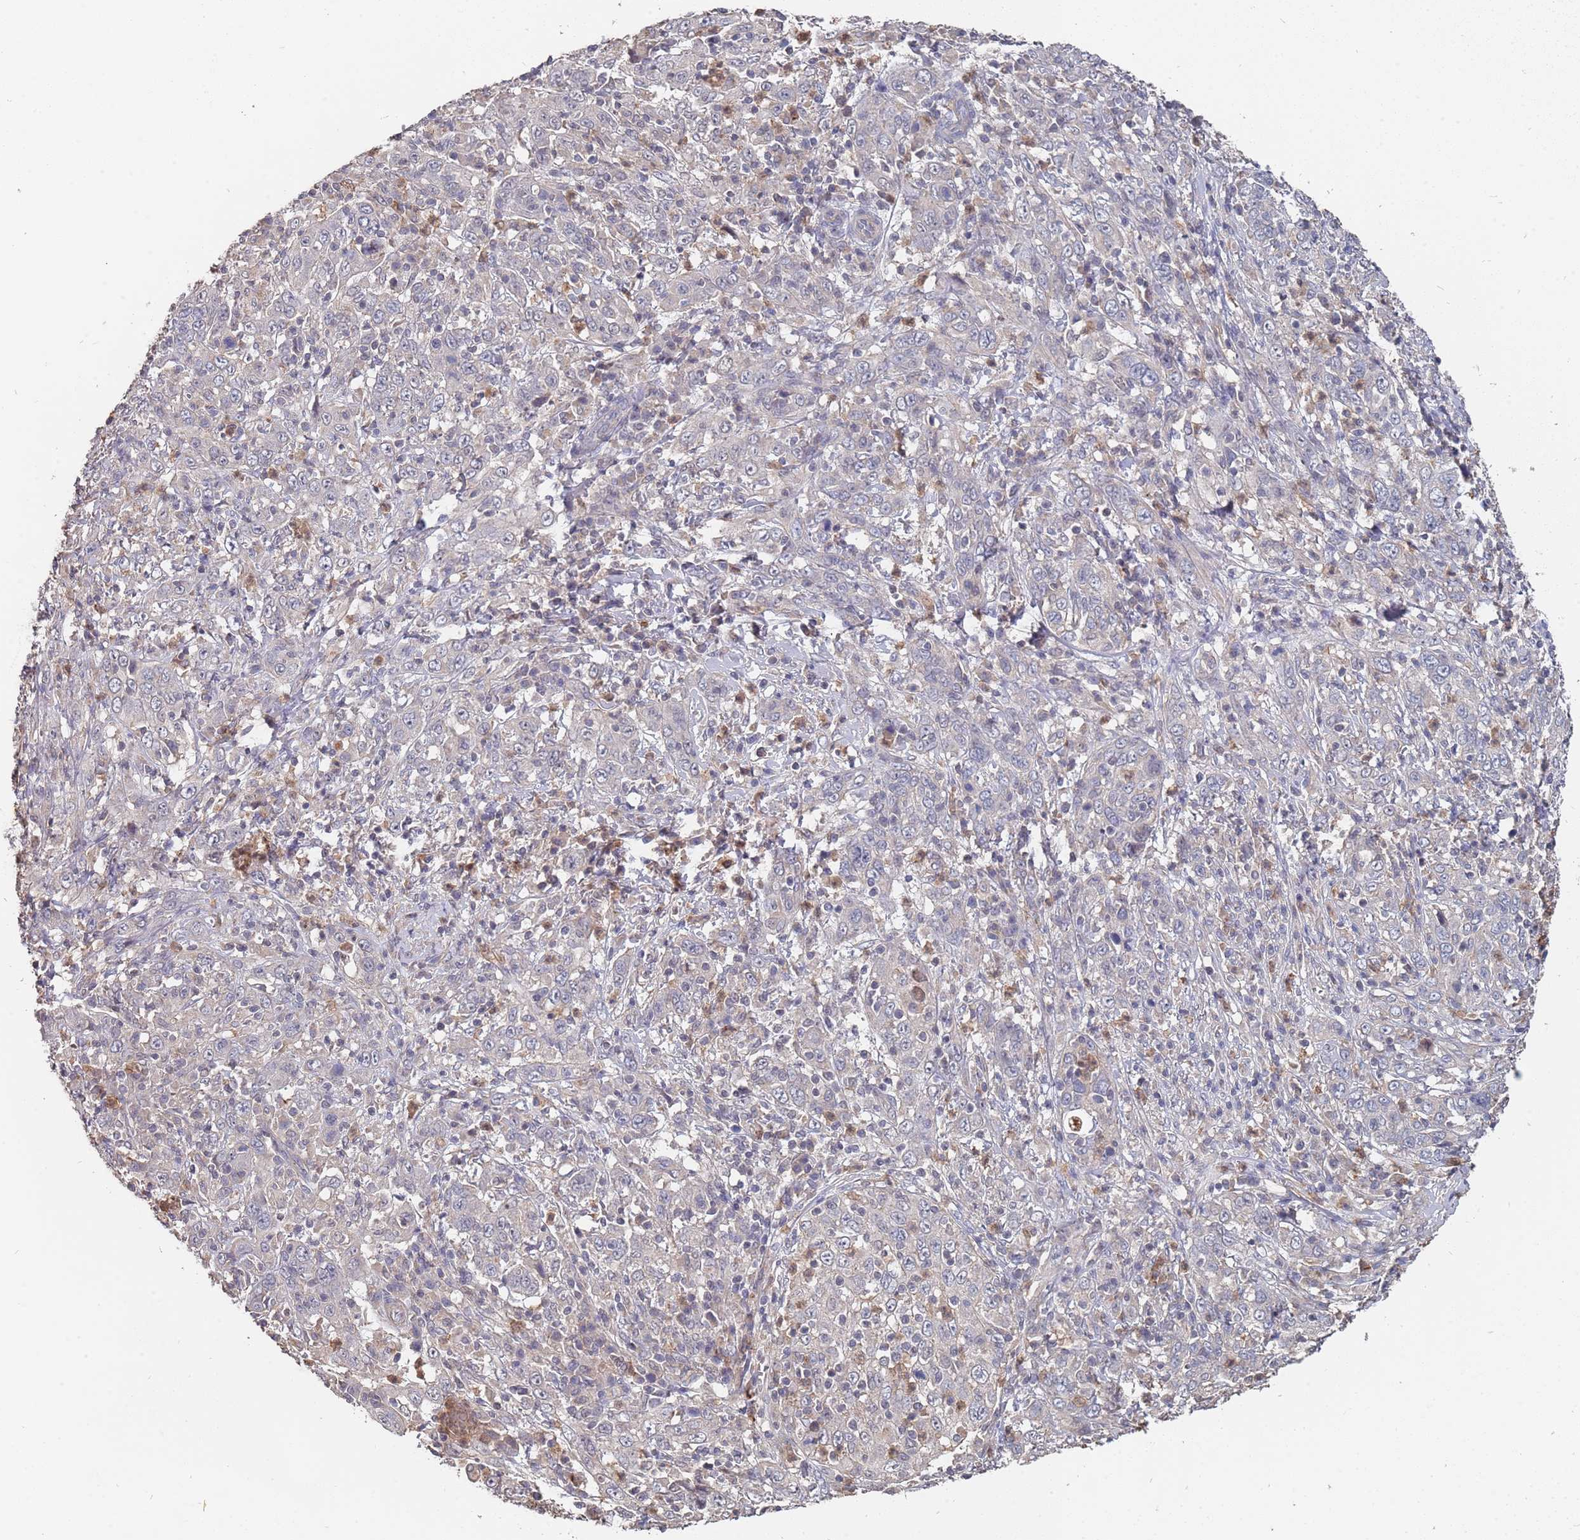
{"staining": {"intensity": "negative", "quantity": "none", "location": "none"}, "tissue": "cervical cancer", "cell_type": "Tumor cells", "image_type": "cancer", "snomed": [{"axis": "morphology", "description": "Squamous cell carcinoma, NOS"}, {"axis": "topography", "description": "Cervix"}], "caption": "A high-resolution micrograph shows immunohistochemistry (IHC) staining of squamous cell carcinoma (cervical), which shows no significant staining in tumor cells.", "gene": "TCEANC2", "patient": {"sex": "female", "age": 46}}